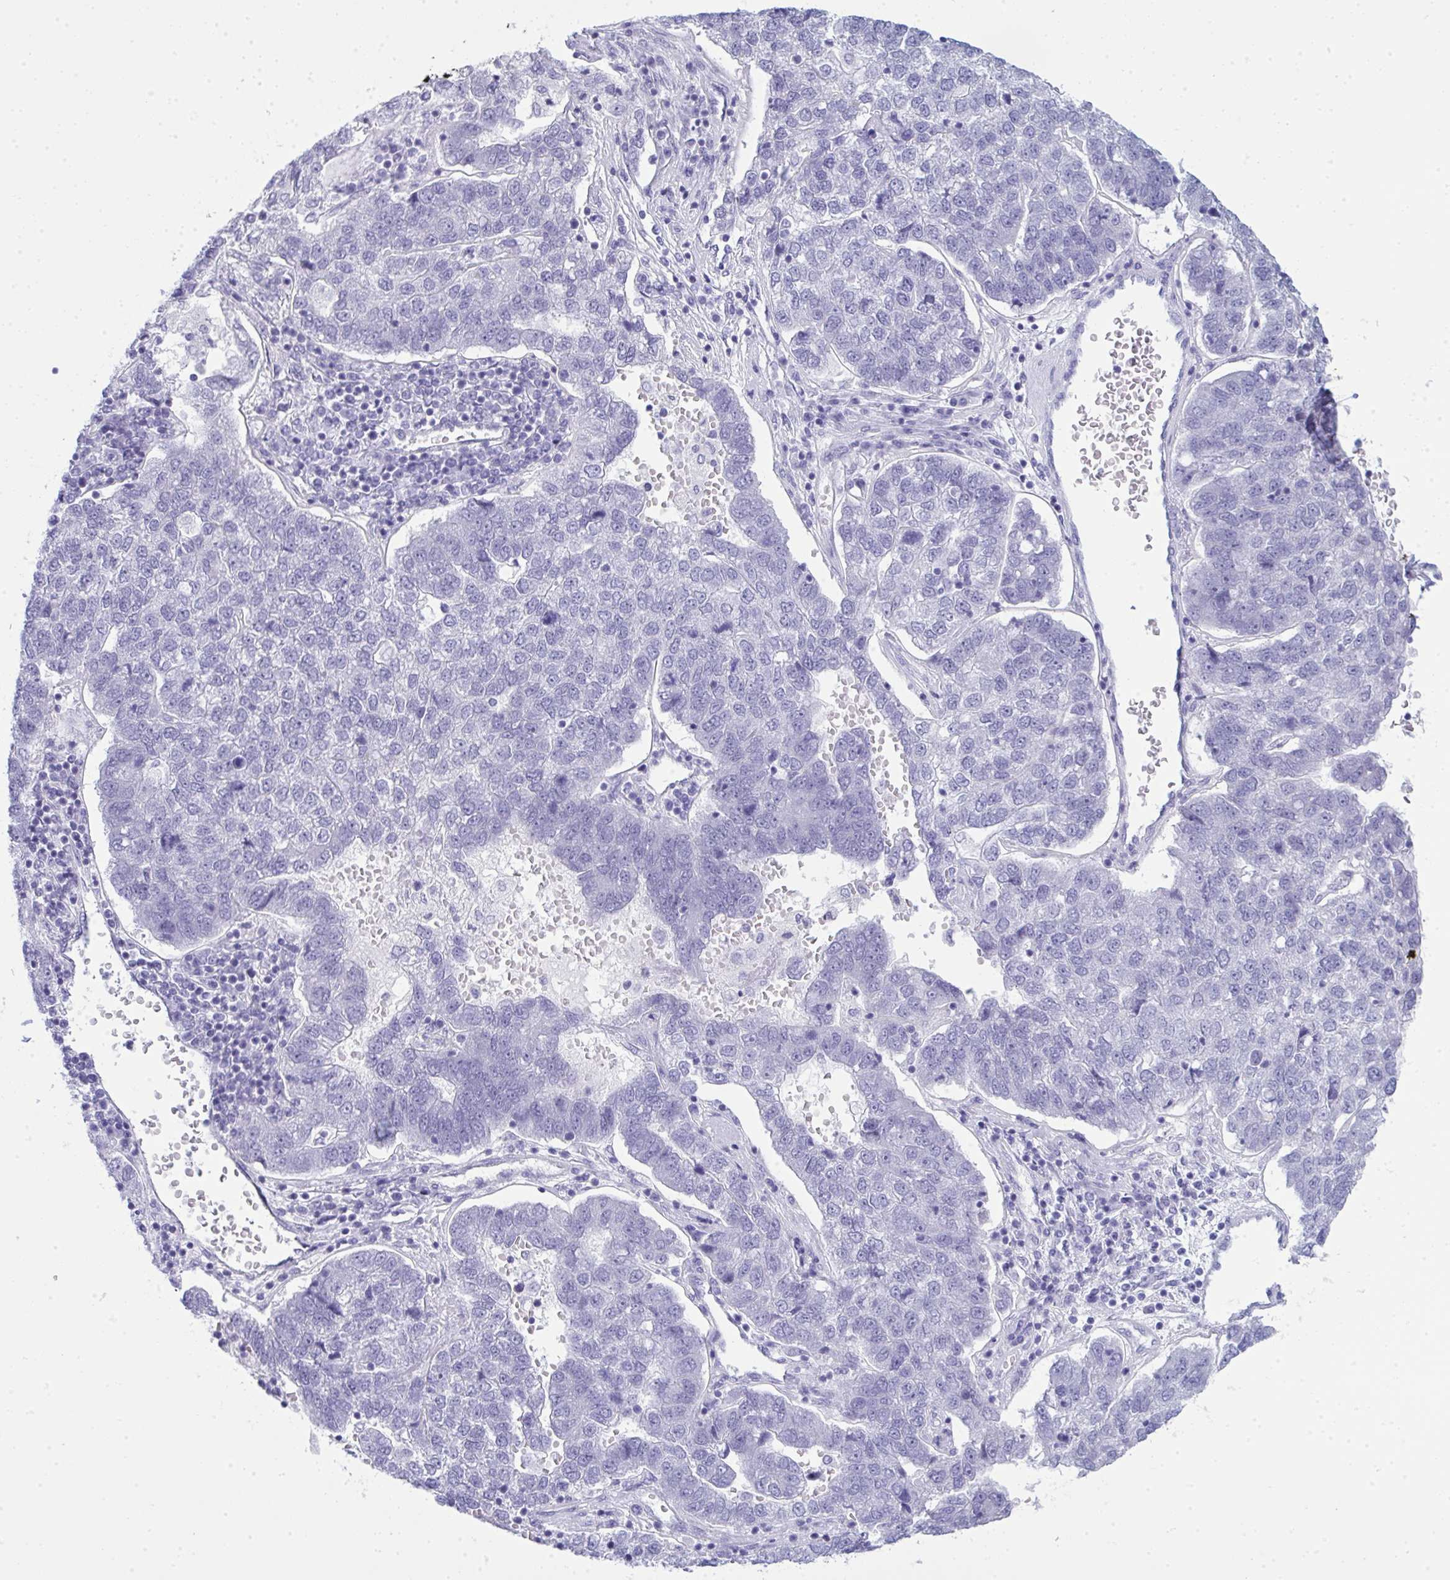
{"staining": {"intensity": "negative", "quantity": "none", "location": "none"}, "tissue": "pancreatic cancer", "cell_type": "Tumor cells", "image_type": "cancer", "snomed": [{"axis": "morphology", "description": "Adenocarcinoma, NOS"}, {"axis": "topography", "description": "Pancreas"}], "caption": "An IHC photomicrograph of pancreatic adenocarcinoma is shown. There is no staining in tumor cells of pancreatic adenocarcinoma.", "gene": "QDPR", "patient": {"sex": "female", "age": 61}}